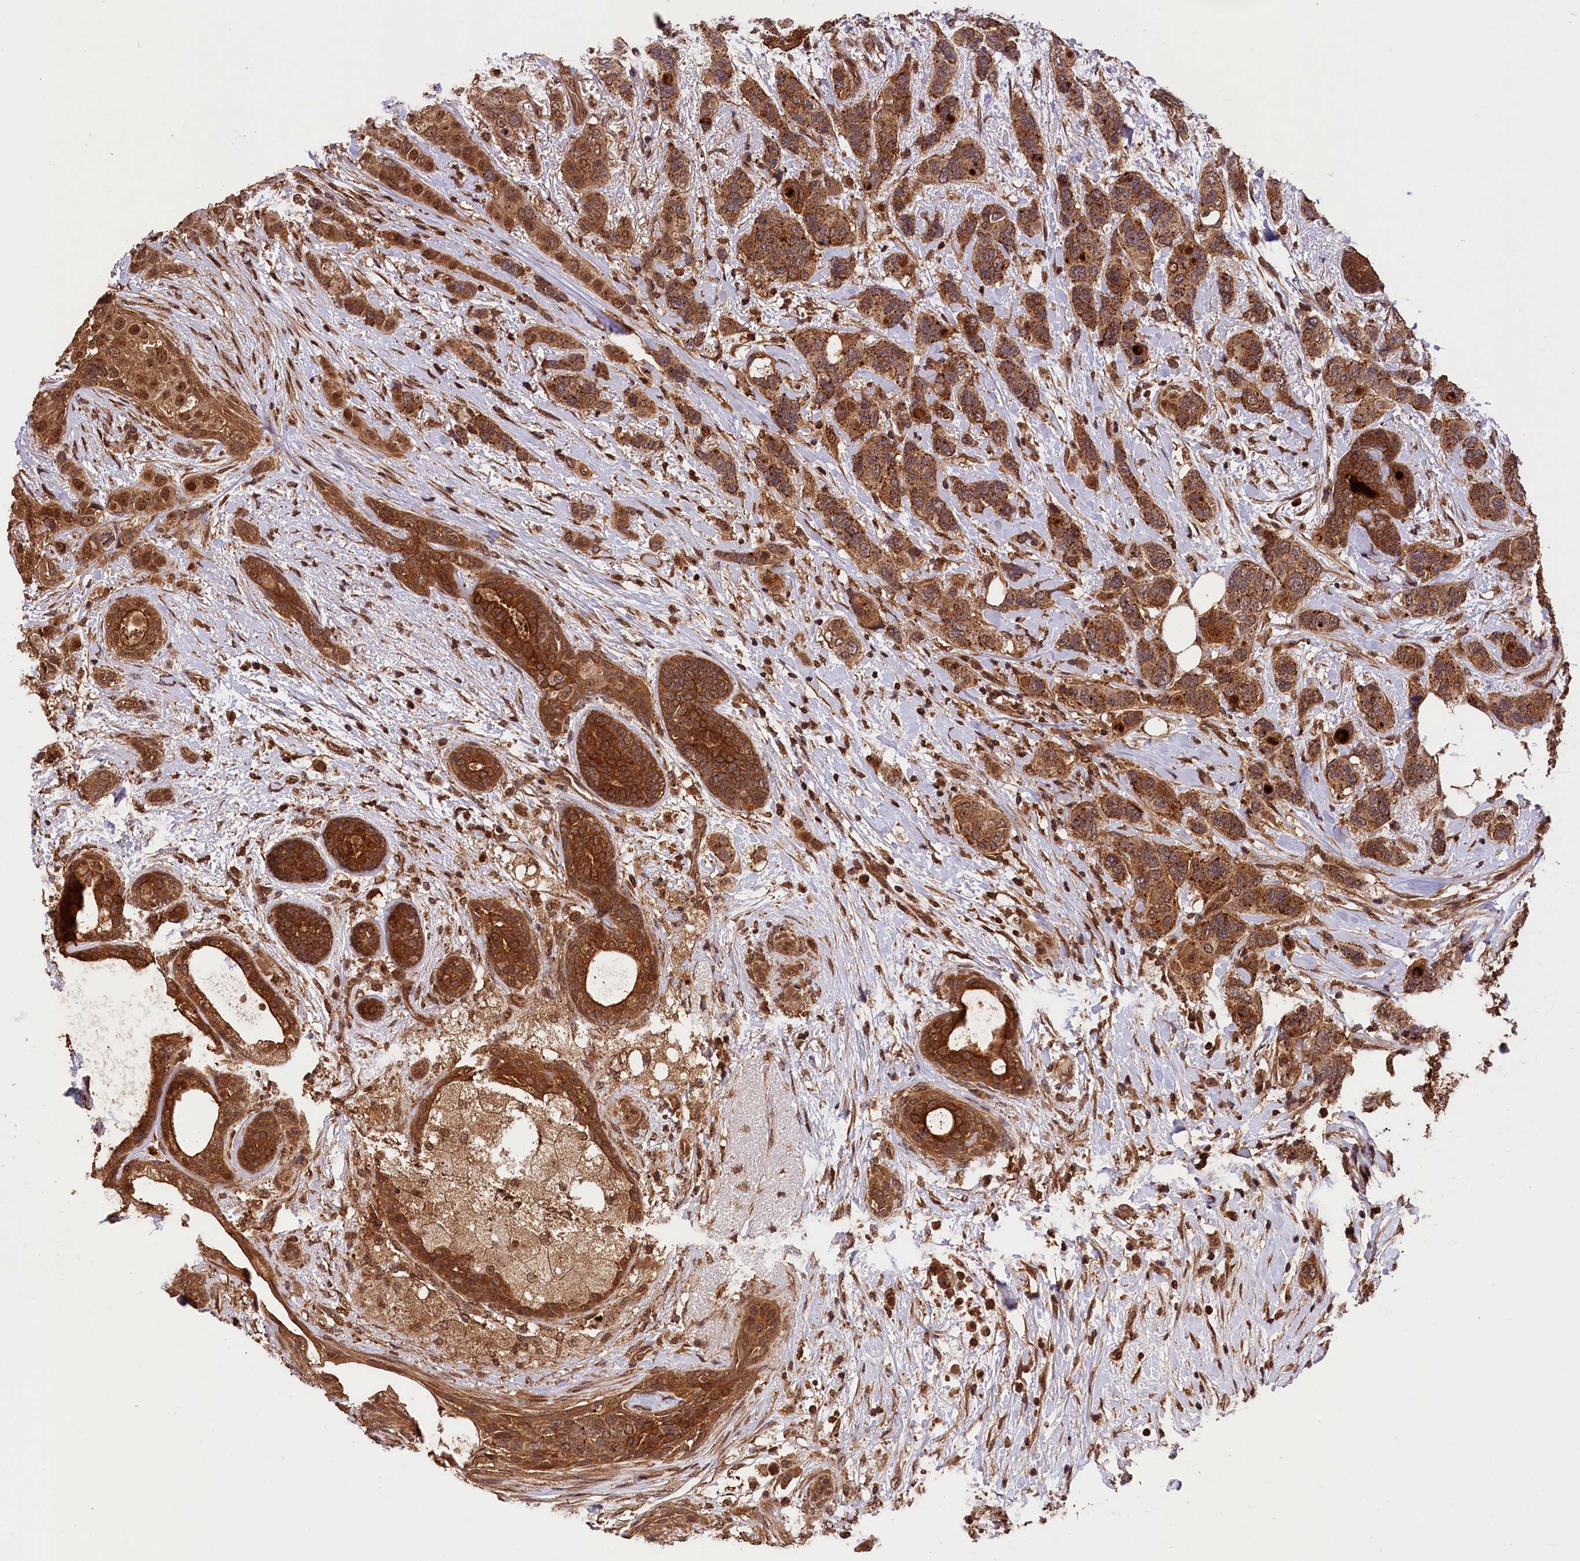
{"staining": {"intensity": "strong", "quantity": ">75%", "location": "cytoplasmic/membranous,nuclear"}, "tissue": "breast cancer", "cell_type": "Tumor cells", "image_type": "cancer", "snomed": [{"axis": "morphology", "description": "Lobular carcinoma"}, {"axis": "topography", "description": "Breast"}], "caption": "The histopathology image shows a brown stain indicating the presence of a protein in the cytoplasmic/membranous and nuclear of tumor cells in breast lobular carcinoma. (DAB IHC with brightfield microscopy, high magnification).", "gene": "IST1", "patient": {"sex": "female", "age": 51}}